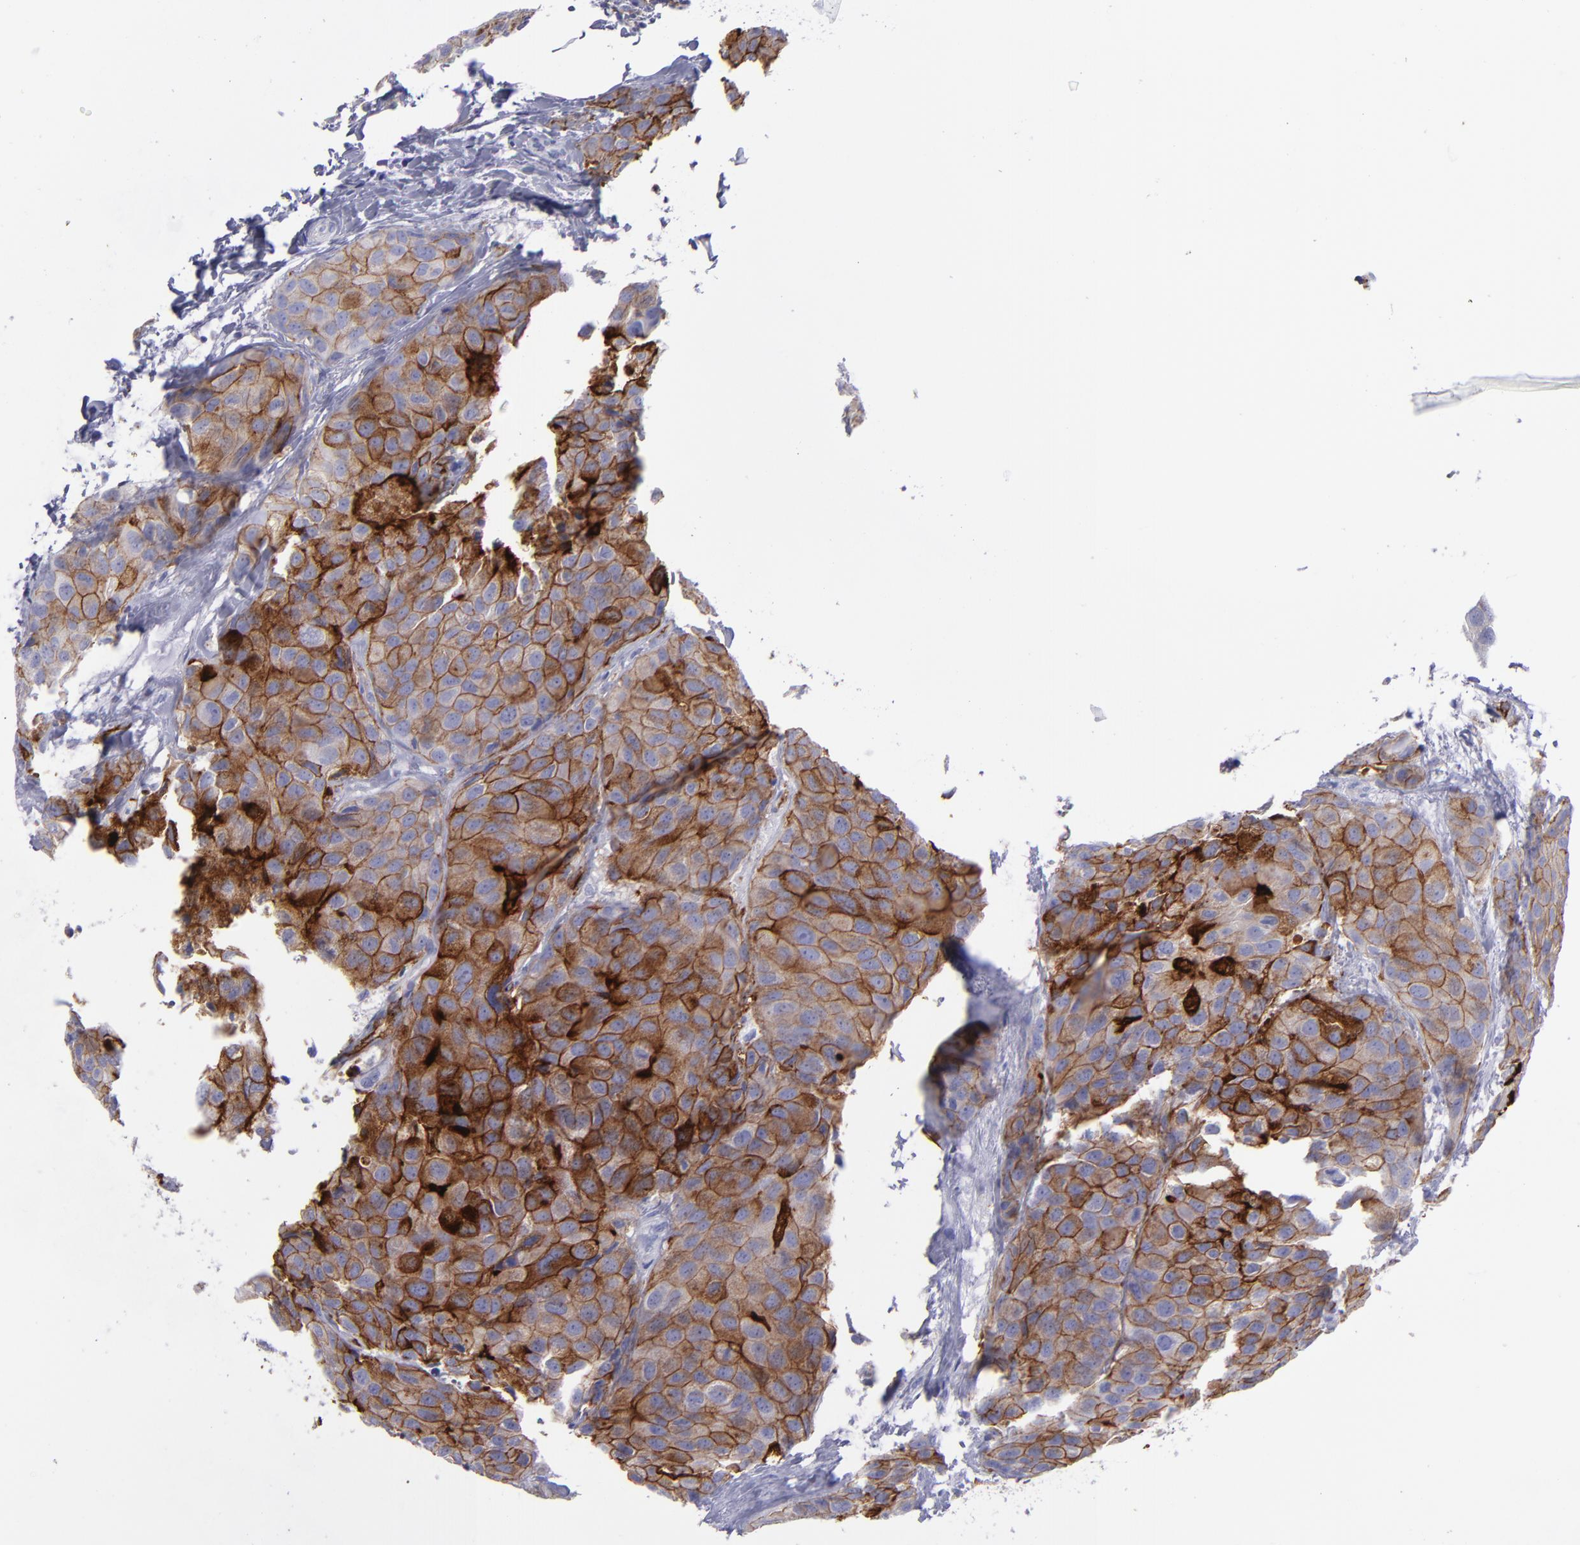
{"staining": {"intensity": "strong", "quantity": ">75%", "location": "cytoplasmic/membranous"}, "tissue": "breast cancer", "cell_type": "Tumor cells", "image_type": "cancer", "snomed": [{"axis": "morphology", "description": "Duct carcinoma"}, {"axis": "topography", "description": "Breast"}], "caption": "High-magnification brightfield microscopy of invasive ductal carcinoma (breast) stained with DAB (brown) and counterstained with hematoxylin (blue). tumor cells exhibit strong cytoplasmic/membranous staining is present in about>75% of cells. The staining is performed using DAB (3,3'-diaminobenzidine) brown chromogen to label protein expression. The nuclei are counter-stained blue using hematoxylin.", "gene": "ACE", "patient": {"sex": "female", "age": 68}}